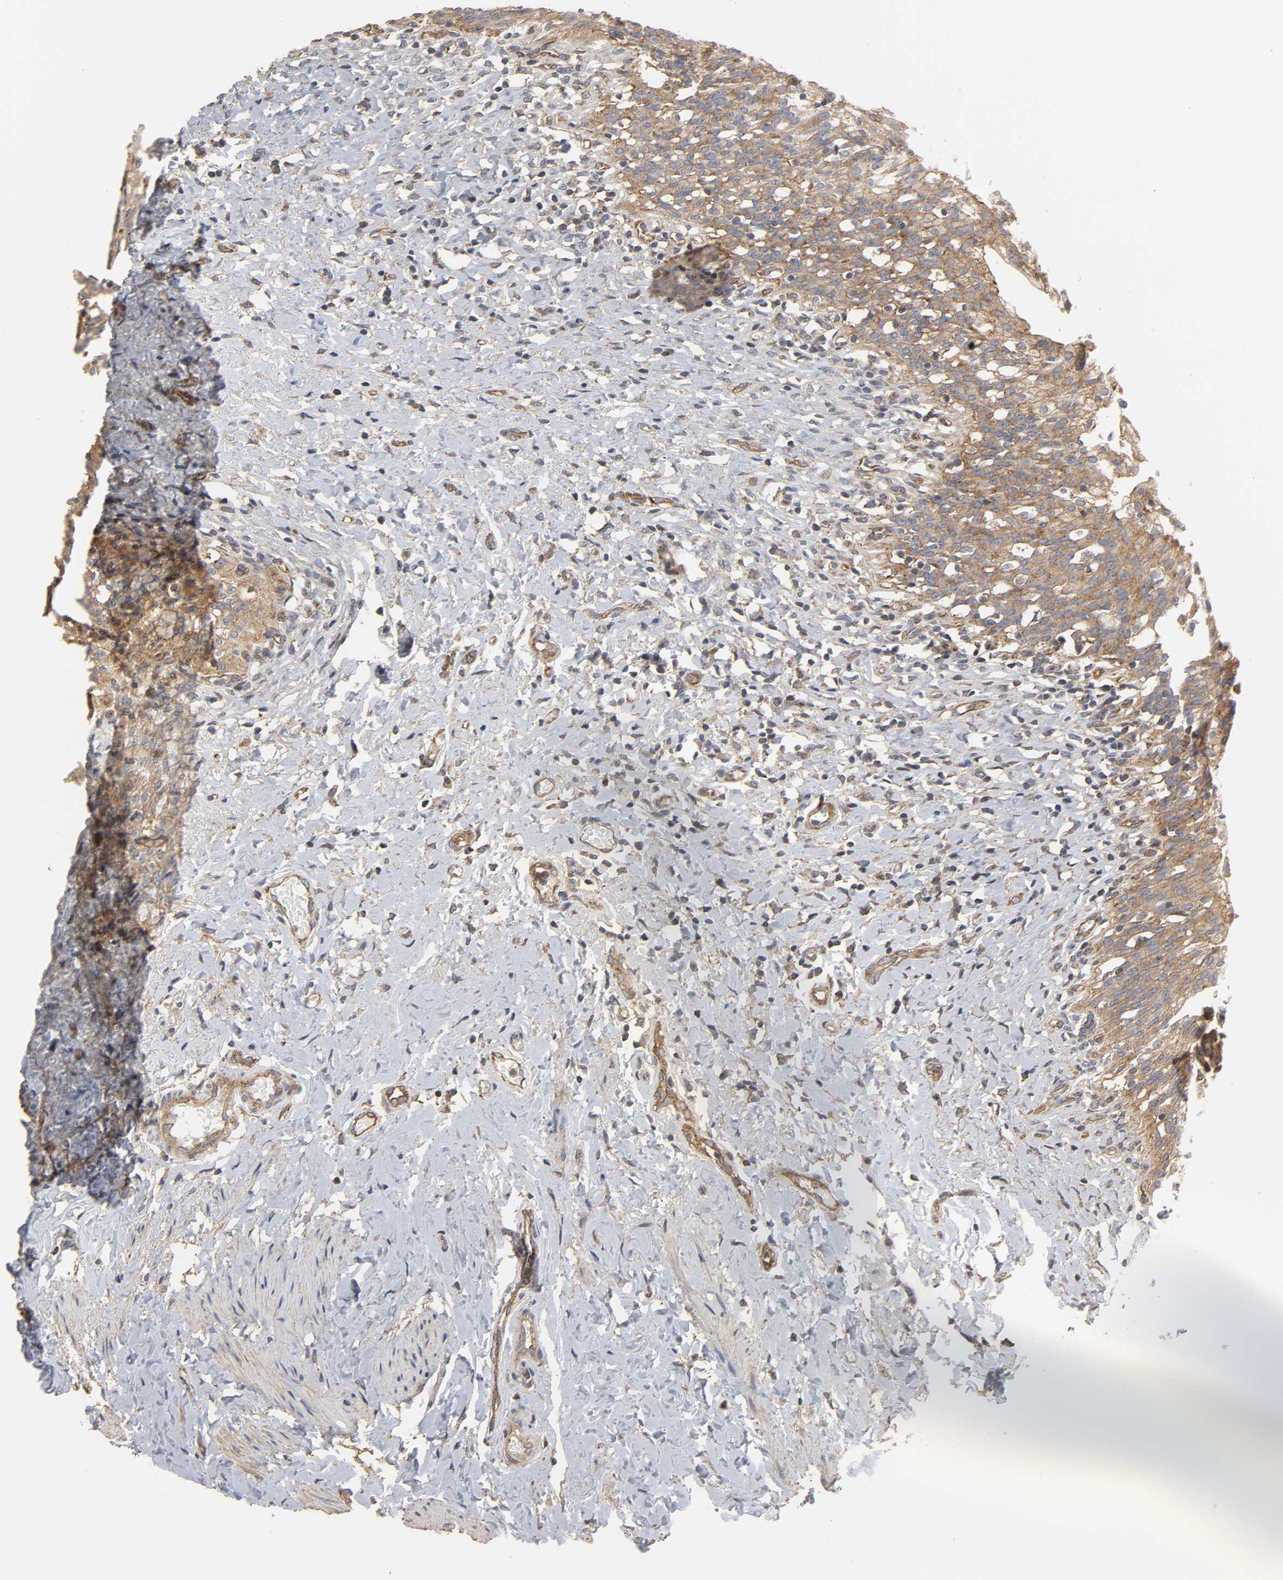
{"staining": {"intensity": "strong", "quantity": ">75%", "location": "cytoplasmic/membranous"}, "tissue": "urinary bladder", "cell_type": "Urothelial cells", "image_type": "normal", "snomed": [{"axis": "morphology", "description": "Normal tissue, NOS"}, {"axis": "topography", "description": "Urinary bladder"}], "caption": "Human urinary bladder stained for a protein (brown) reveals strong cytoplasmic/membranous positive positivity in about >75% of urothelial cells.", "gene": "SH3GLB1", "patient": {"sex": "female", "age": 80}}